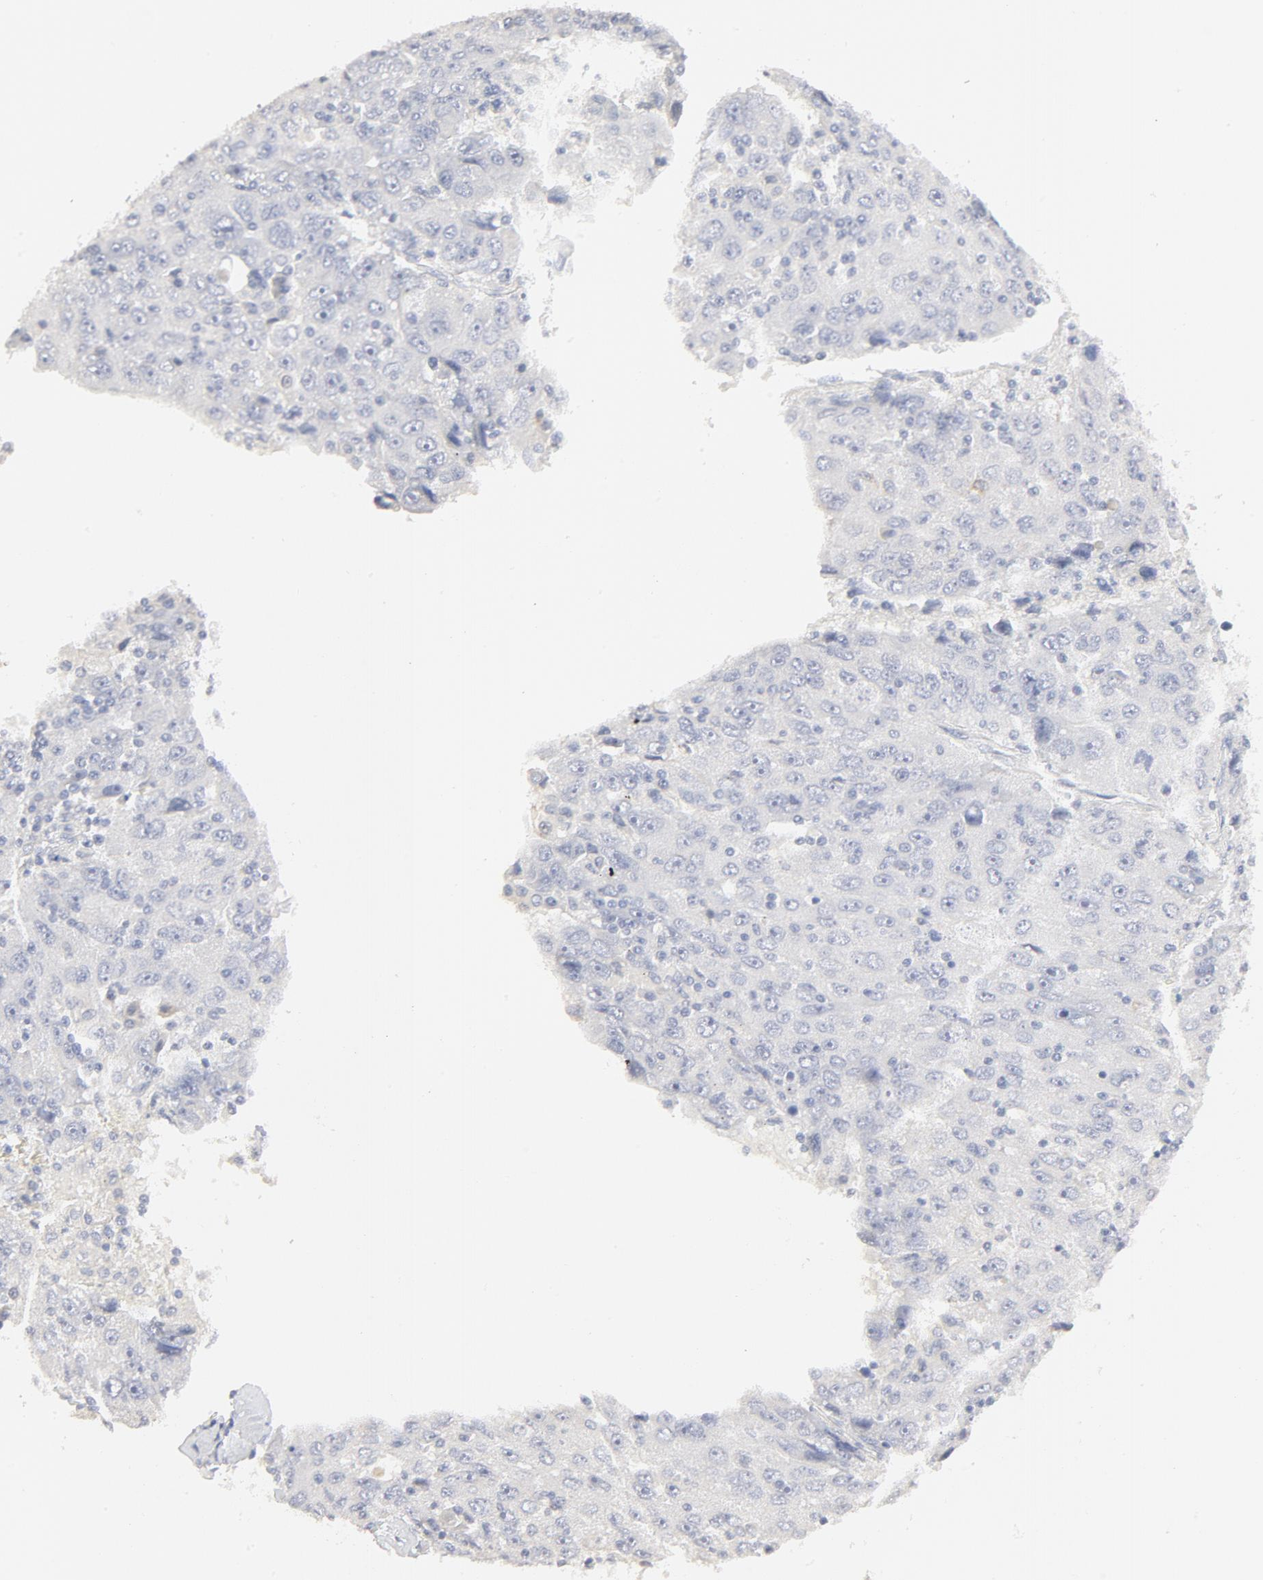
{"staining": {"intensity": "negative", "quantity": "none", "location": "none"}, "tissue": "liver cancer", "cell_type": "Tumor cells", "image_type": "cancer", "snomed": [{"axis": "morphology", "description": "Carcinoma, Hepatocellular, NOS"}, {"axis": "topography", "description": "Liver"}], "caption": "Protein analysis of liver cancer (hepatocellular carcinoma) exhibits no significant expression in tumor cells.", "gene": "FCGBP", "patient": {"sex": "male", "age": 49}}